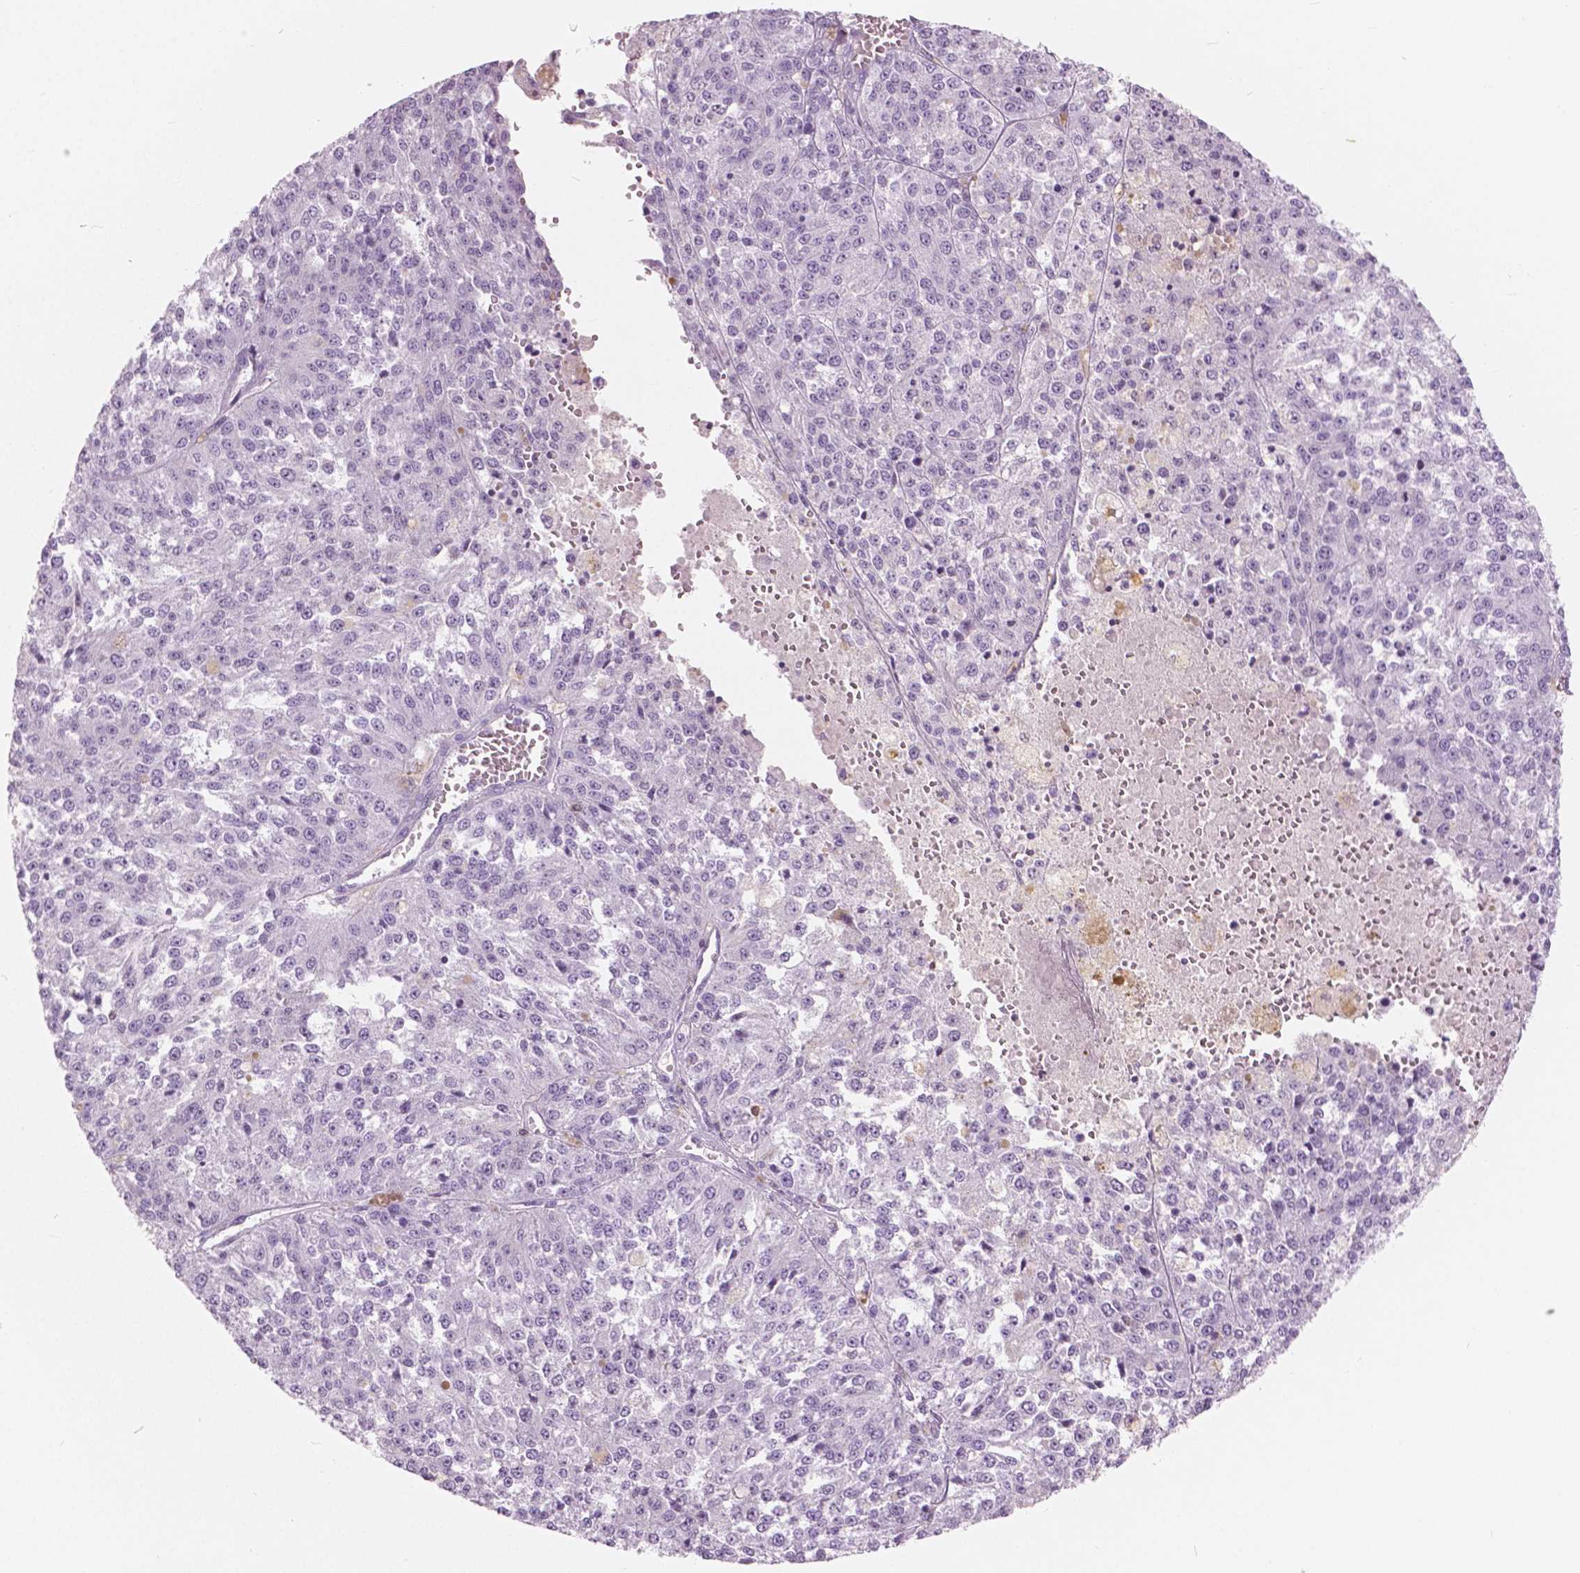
{"staining": {"intensity": "negative", "quantity": "none", "location": "none"}, "tissue": "melanoma", "cell_type": "Tumor cells", "image_type": "cancer", "snomed": [{"axis": "morphology", "description": "Malignant melanoma, Metastatic site"}, {"axis": "topography", "description": "Lymph node"}], "caption": "An immunohistochemistry (IHC) photomicrograph of melanoma is shown. There is no staining in tumor cells of melanoma.", "gene": "GALM", "patient": {"sex": "female", "age": 64}}